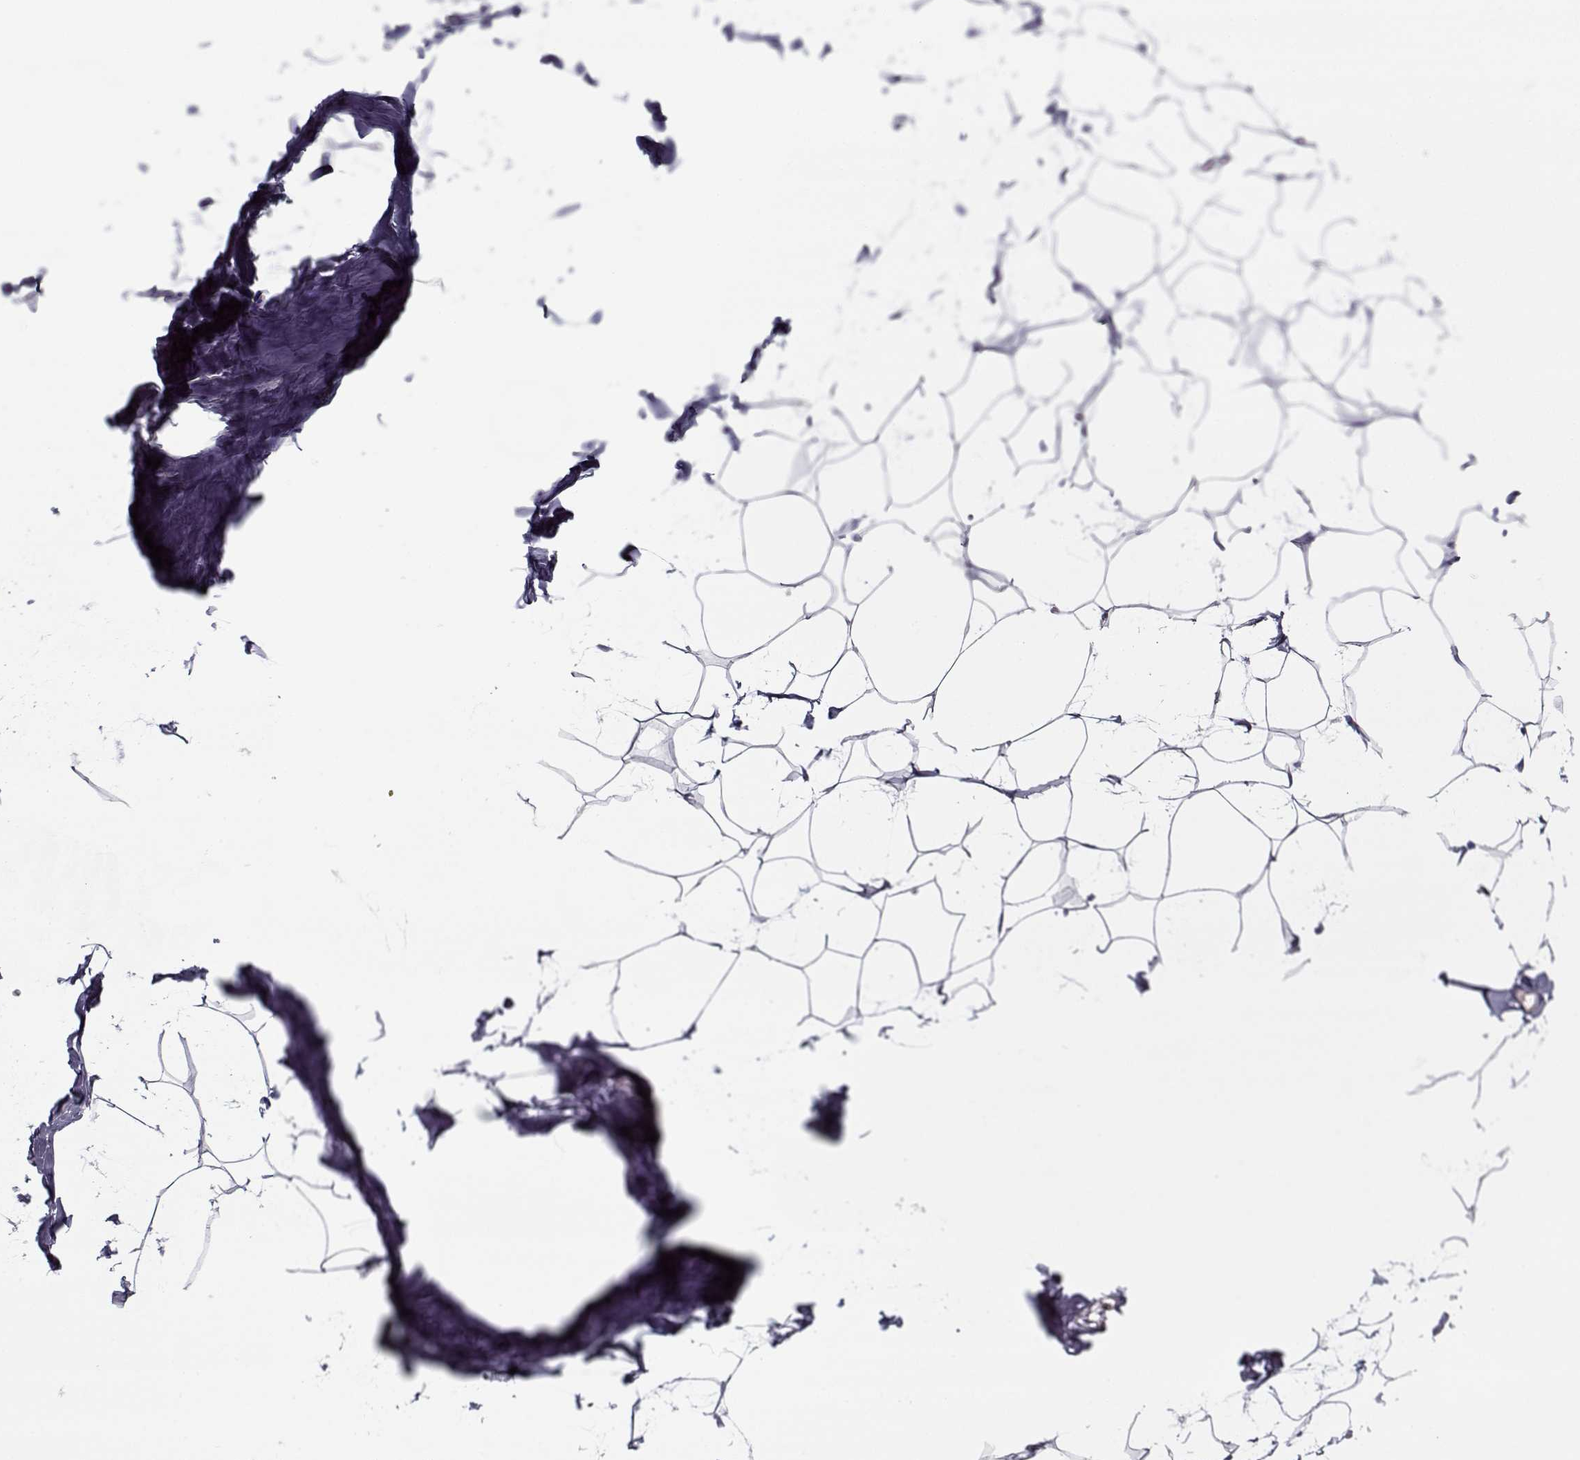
{"staining": {"intensity": "negative", "quantity": "none", "location": "none"}, "tissue": "breast", "cell_type": "Adipocytes", "image_type": "normal", "snomed": [{"axis": "morphology", "description": "Normal tissue, NOS"}, {"axis": "topography", "description": "Breast"}], "caption": "This is an immunohistochemistry (IHC) image of unremarkable breast. There is no staining in adipocytes.", "gene": "SPACA9", "patient": {"sex": "female", "age": 32}}